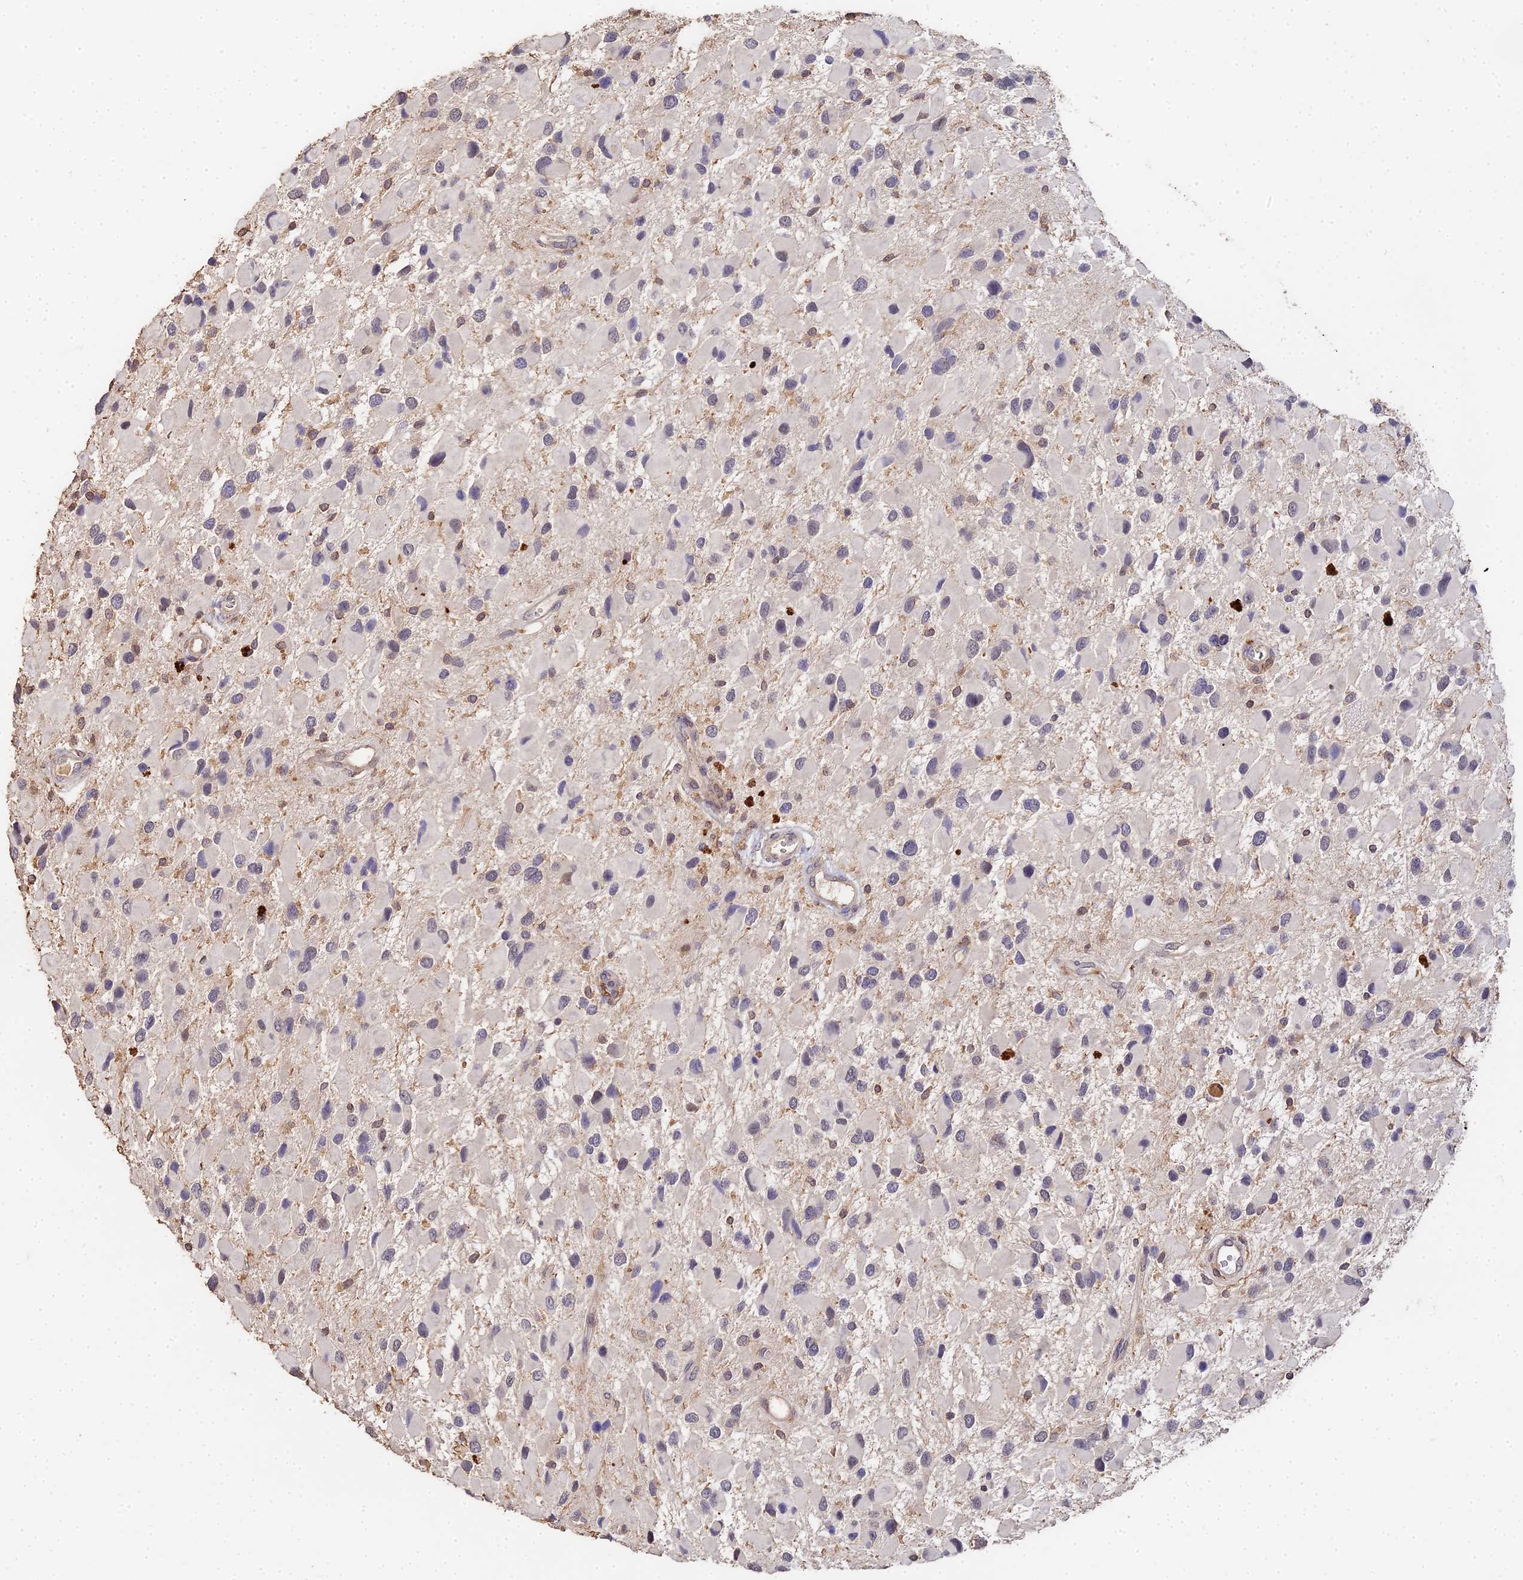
{"staining": {"intensity": "negative", "quantity": "none", "location": "none"}, "tissue": "glioma", "cell_type": "Tumor cells", "image_type": "cancer", "snomed": [{"axis": "morphology", "description": "Glioma, malignant, High grade"}, {"axis": "topography", "description": "Brain"}], "caption": "A high-resolution image shows IHC staining of glioma, which demonstrates no significant positivity in tumor cells.", "gene": "LSM5", "patient": {"sex": "male", "age": 53}}